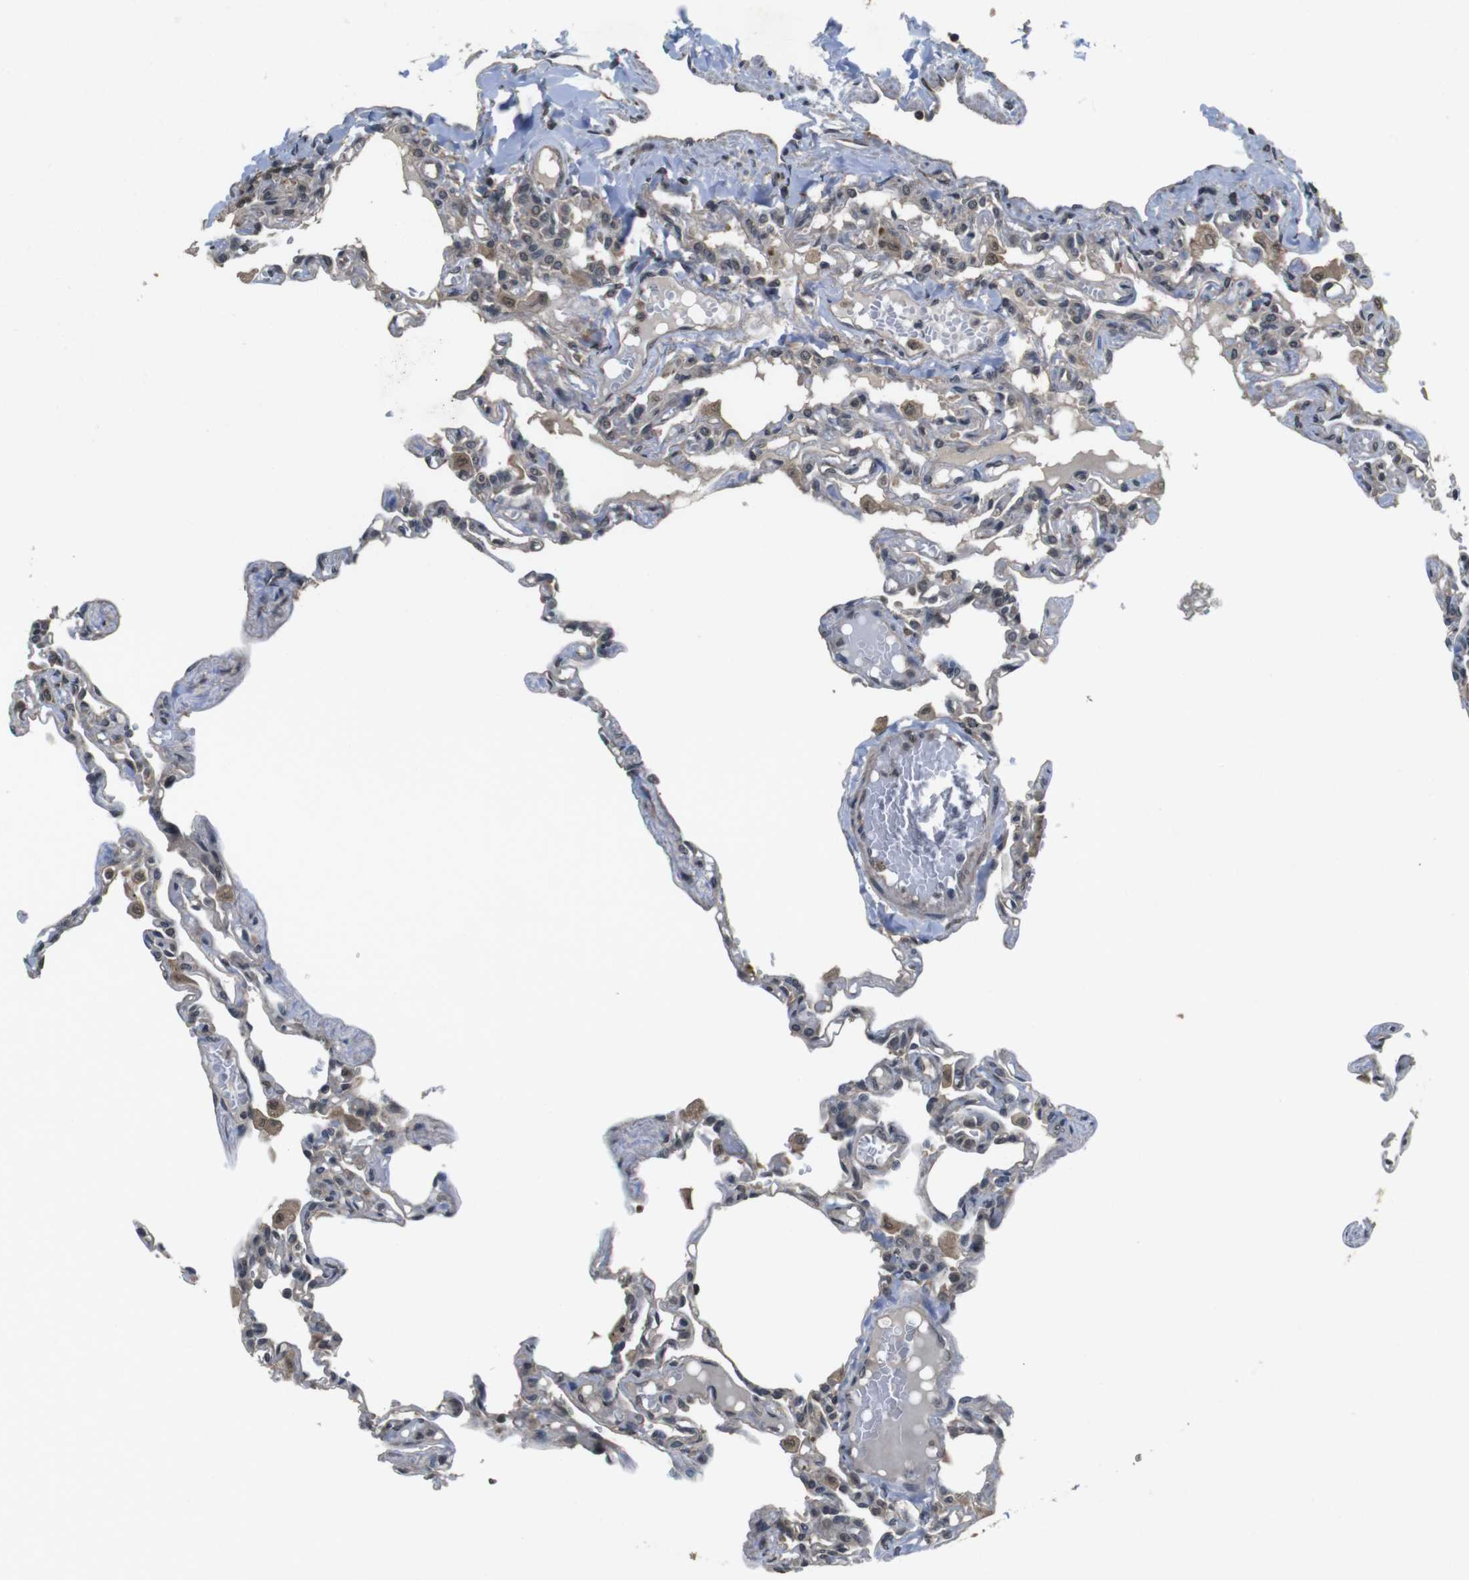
{"staining": {"intensity": "weak", "quantity": "25%-75%", "location": "cytoplasmic/membranous"}, "tissue": "lung", "cell_type": "Alveolar cells", "image_type": "normal", "snomed": [{"axis": "morphology", "description": "Normal tissue, NOS"}, {"axis": "topography", "description": "Lung"}], "caption": "Immunohistochemistry (DAB (3,3'-diaminobenzidine)) staining of benign lung exhibits weak cytoplasmic/membranous protein staining in about 25%-75% of alveolar cells. (brown staining indicates protein expression, while blue staining denotes nuclei).", "gene": "FZD10", "patient": {"sex": "male", "age": 21}}